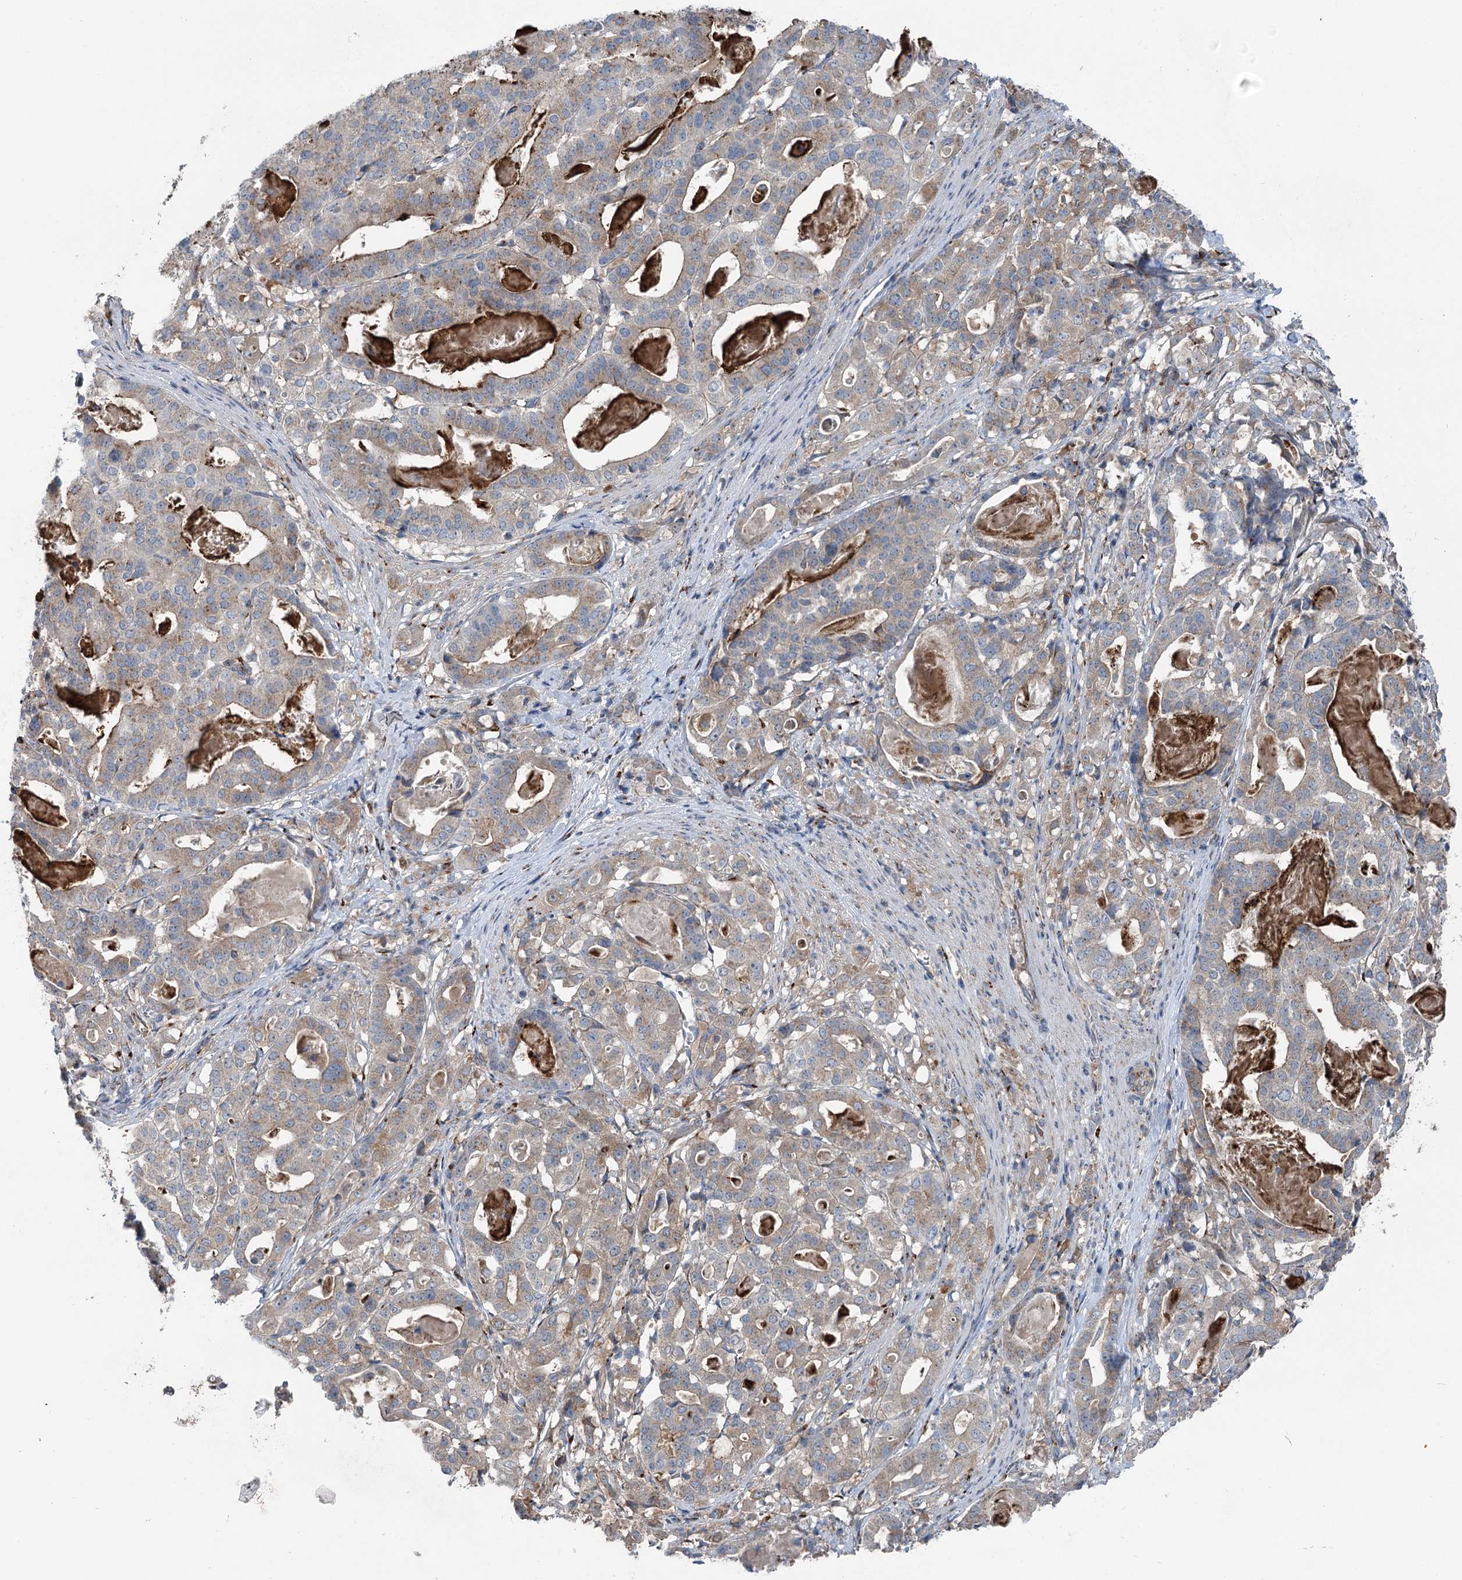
{"staining": {"intensity": "weak", "quantity": "25%-75%", "location": "cytoplasmic/membranous"}, "tissue": "stomach cancer", "cell_type": "Tumor cells", "image_type": "cancer", "snomed": [{"axis": "morphology", "description": "Adenocarcinoma, NOS"}, {"axis": "topography", "description": "Stomach"}], "caption": "Adenocarcinoma (stomach) stained for a protein (brown) shows weak cytoplasmic/membranous positive positivity in approximately 25%-75% of tumor cells.", "gene": "ITIH5", "patient": {"sex": "male", "age": 48}}